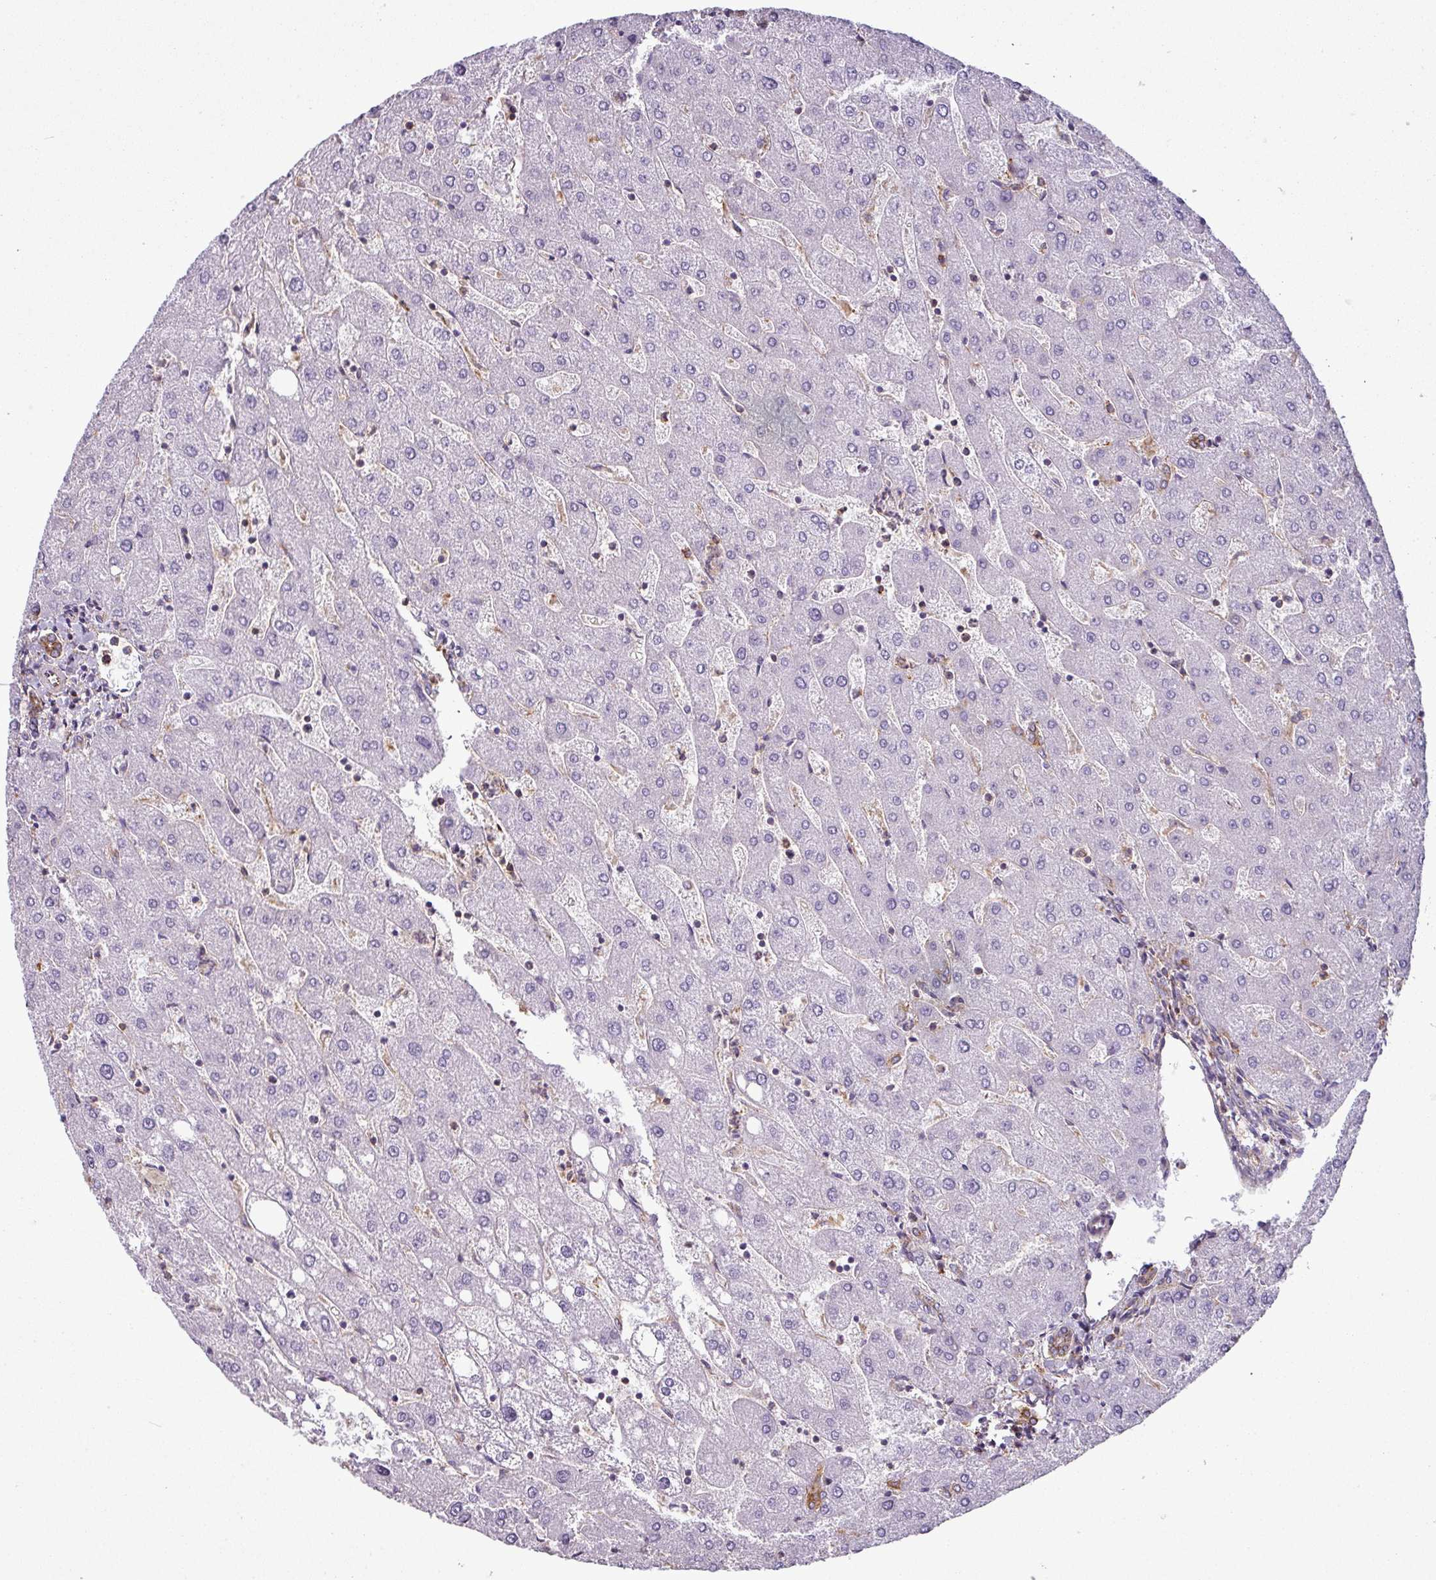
{"staining": {"intensity": "moderate", "quantity": "25%-75%", "location": "cytoplasmic/membranous"}, "tissue": "liver", "cell_type": "Cholangiocytes", "image_type": "normal", "snomed": [{"axis": "morphology", "description": "Normal tissue, NOS"}, {"axis": "topography", "description": "Liver"}], "caption": "IHC micrograph of normal liver: liver stained using immunohistochemistry displays medium levels of moderate protein expression localized specifically in the cytoplasmic/membranous of cholangiocytes, appearing as a cytoplasmic/membranous brown color.", "gene": "XNDC1N", "patient": {"sex": "male", "age": 67}}